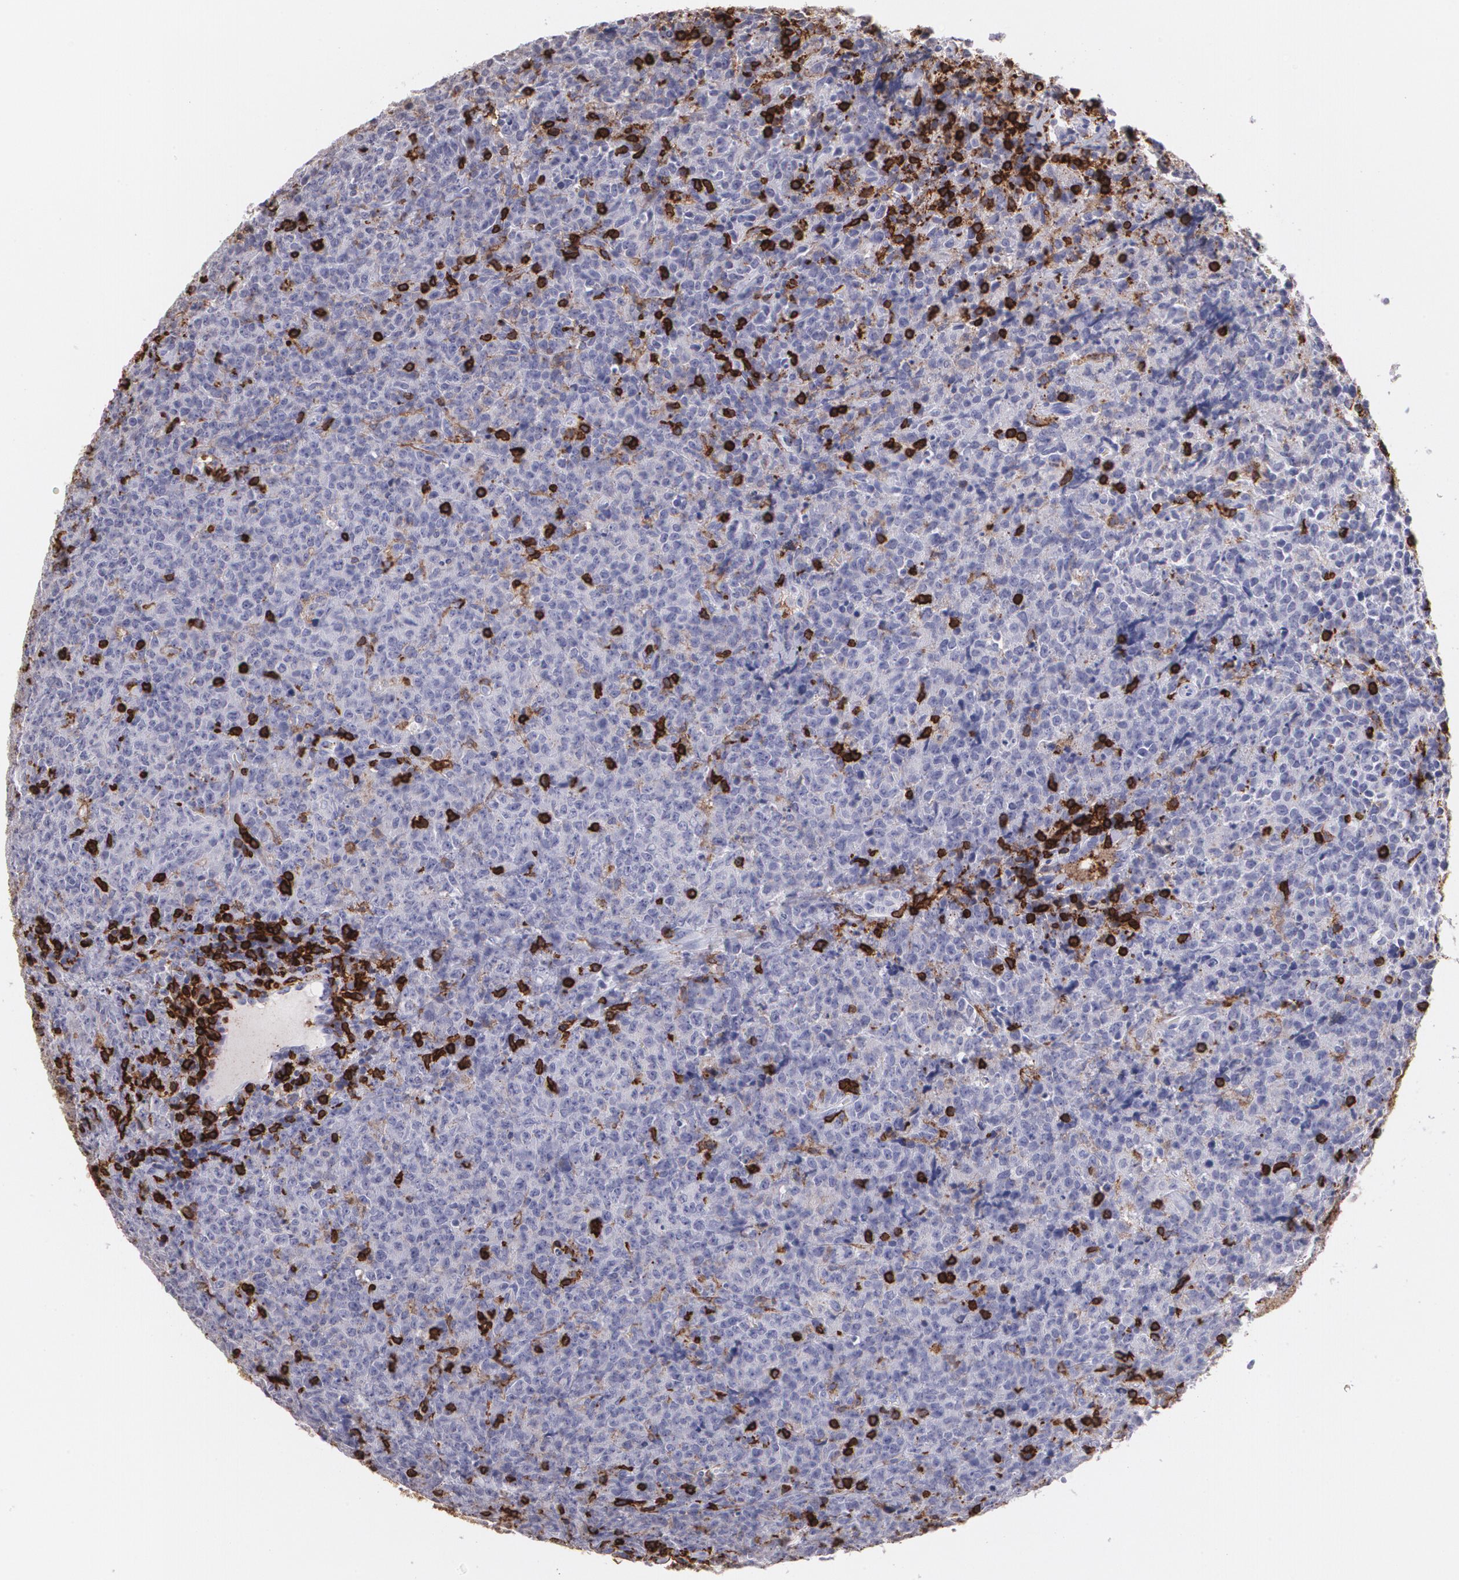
{"staining": {"intensity": "negative", "quantity": "none", "location": "none"}, "tissue": "lymphoma", "cell_type": "Tumor cells", "image_type": "cancer", "snomed": [{"axis": "morphology", "description": "Malignant lymphoma, non-Hodgkin's type, High grade"}, {"axis": "topography", "description": "Tonsil"}], "caption": "This is an IHC histopathology image of high-grade malignant lymphoma, non-Hodgkin's type. There is no staining in tumor cells.", "gene": "PTPRC", "patient": {"sex": "female", "age": 36}}